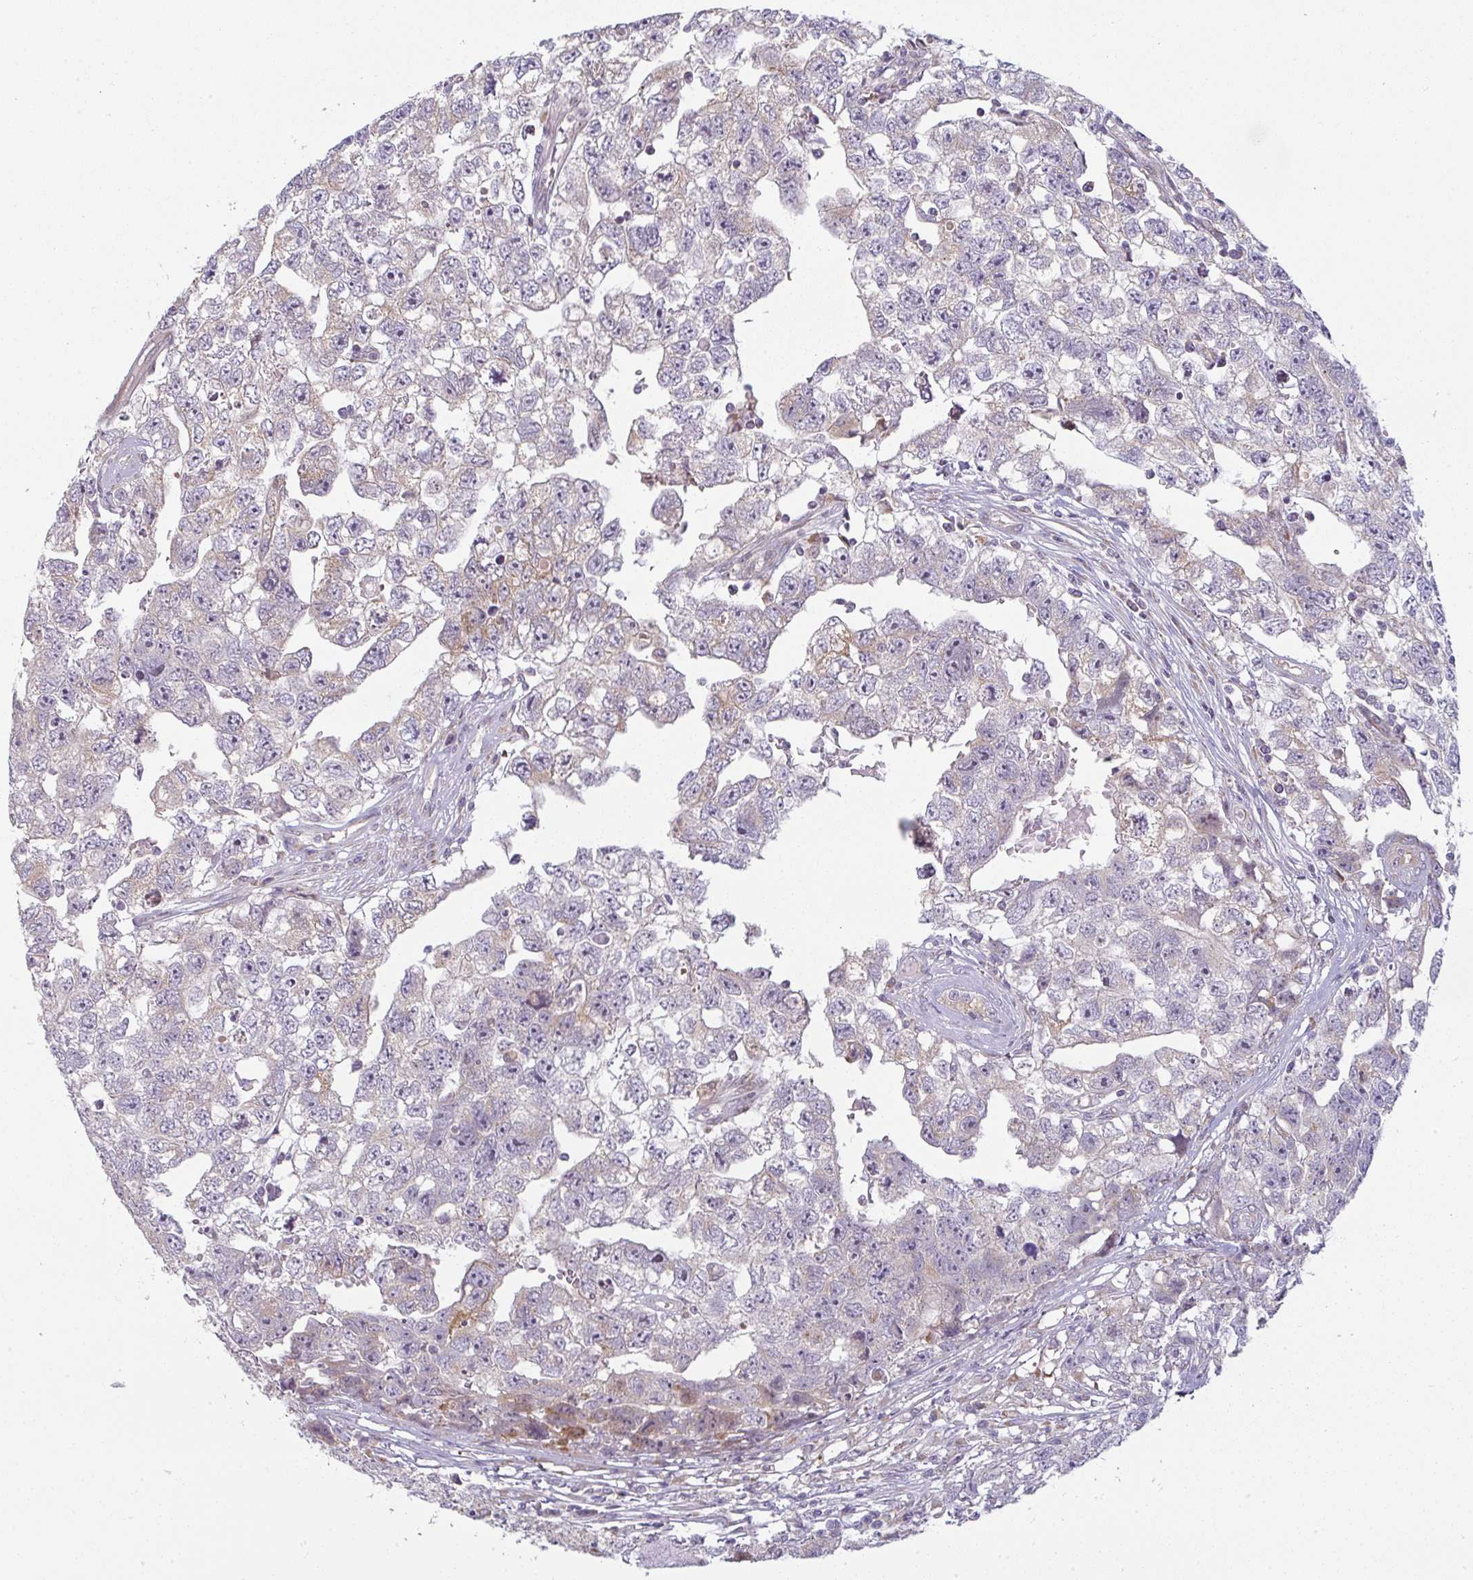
{"staining": {"intensity": "weak", "quantity": "<25%", "location": "cytoplasmic/membranous"}, "tissue": "testis cancer", "cell_type": "Tumor cells", "image_type": "cancer", "snomed": [{"axis": "morphology", "description": "Carcinoma, Embryonal, NOS"}, {"axis": "topography", "description": "Testis"}], "caption": "A histopathology image of testis cancer (embryonal carcinoma) stained for a protein shows no brown staining in tumor cells.", "gene": "MOB1A", "patient": {"sex": "male", "age": 22}}